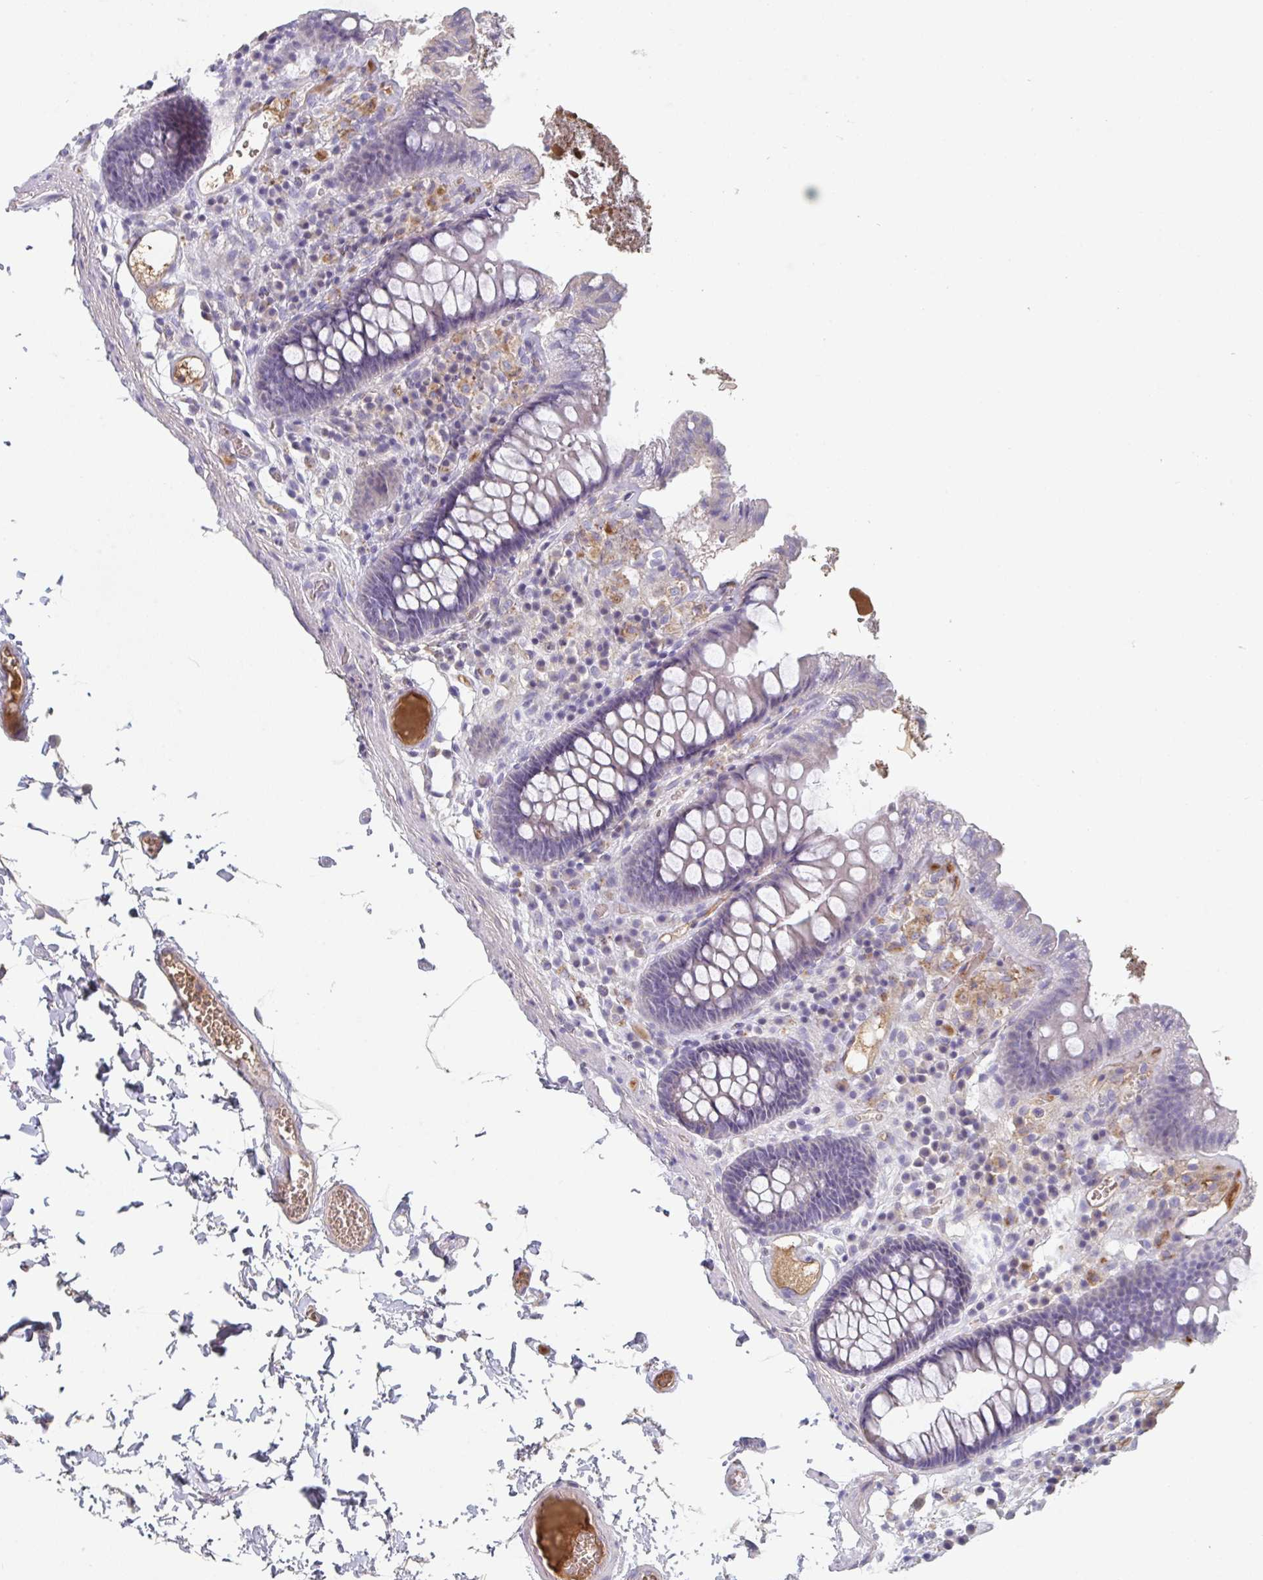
{"staining": {"intensity": "negative", "quantity": "none", "location": "none"}, "tissue": "colon", "cell_type": "Endothelial cells", "image_type": "normal", "snomed": [{"axis": "morphology", "description": "Normal tissue, NOS"}, {"axis": "topography", "description": "Colon"}, {"axis": "topography", "description": "Peripheral nerve tissue"}], "caption": "An IHC photomicrograph of benign colon is shown. There is no staining in endothelial cells of colon. Nuclei are stained in blue.", "gene": "HGFAC", "patient": {"sex": "male", "age": 84}}